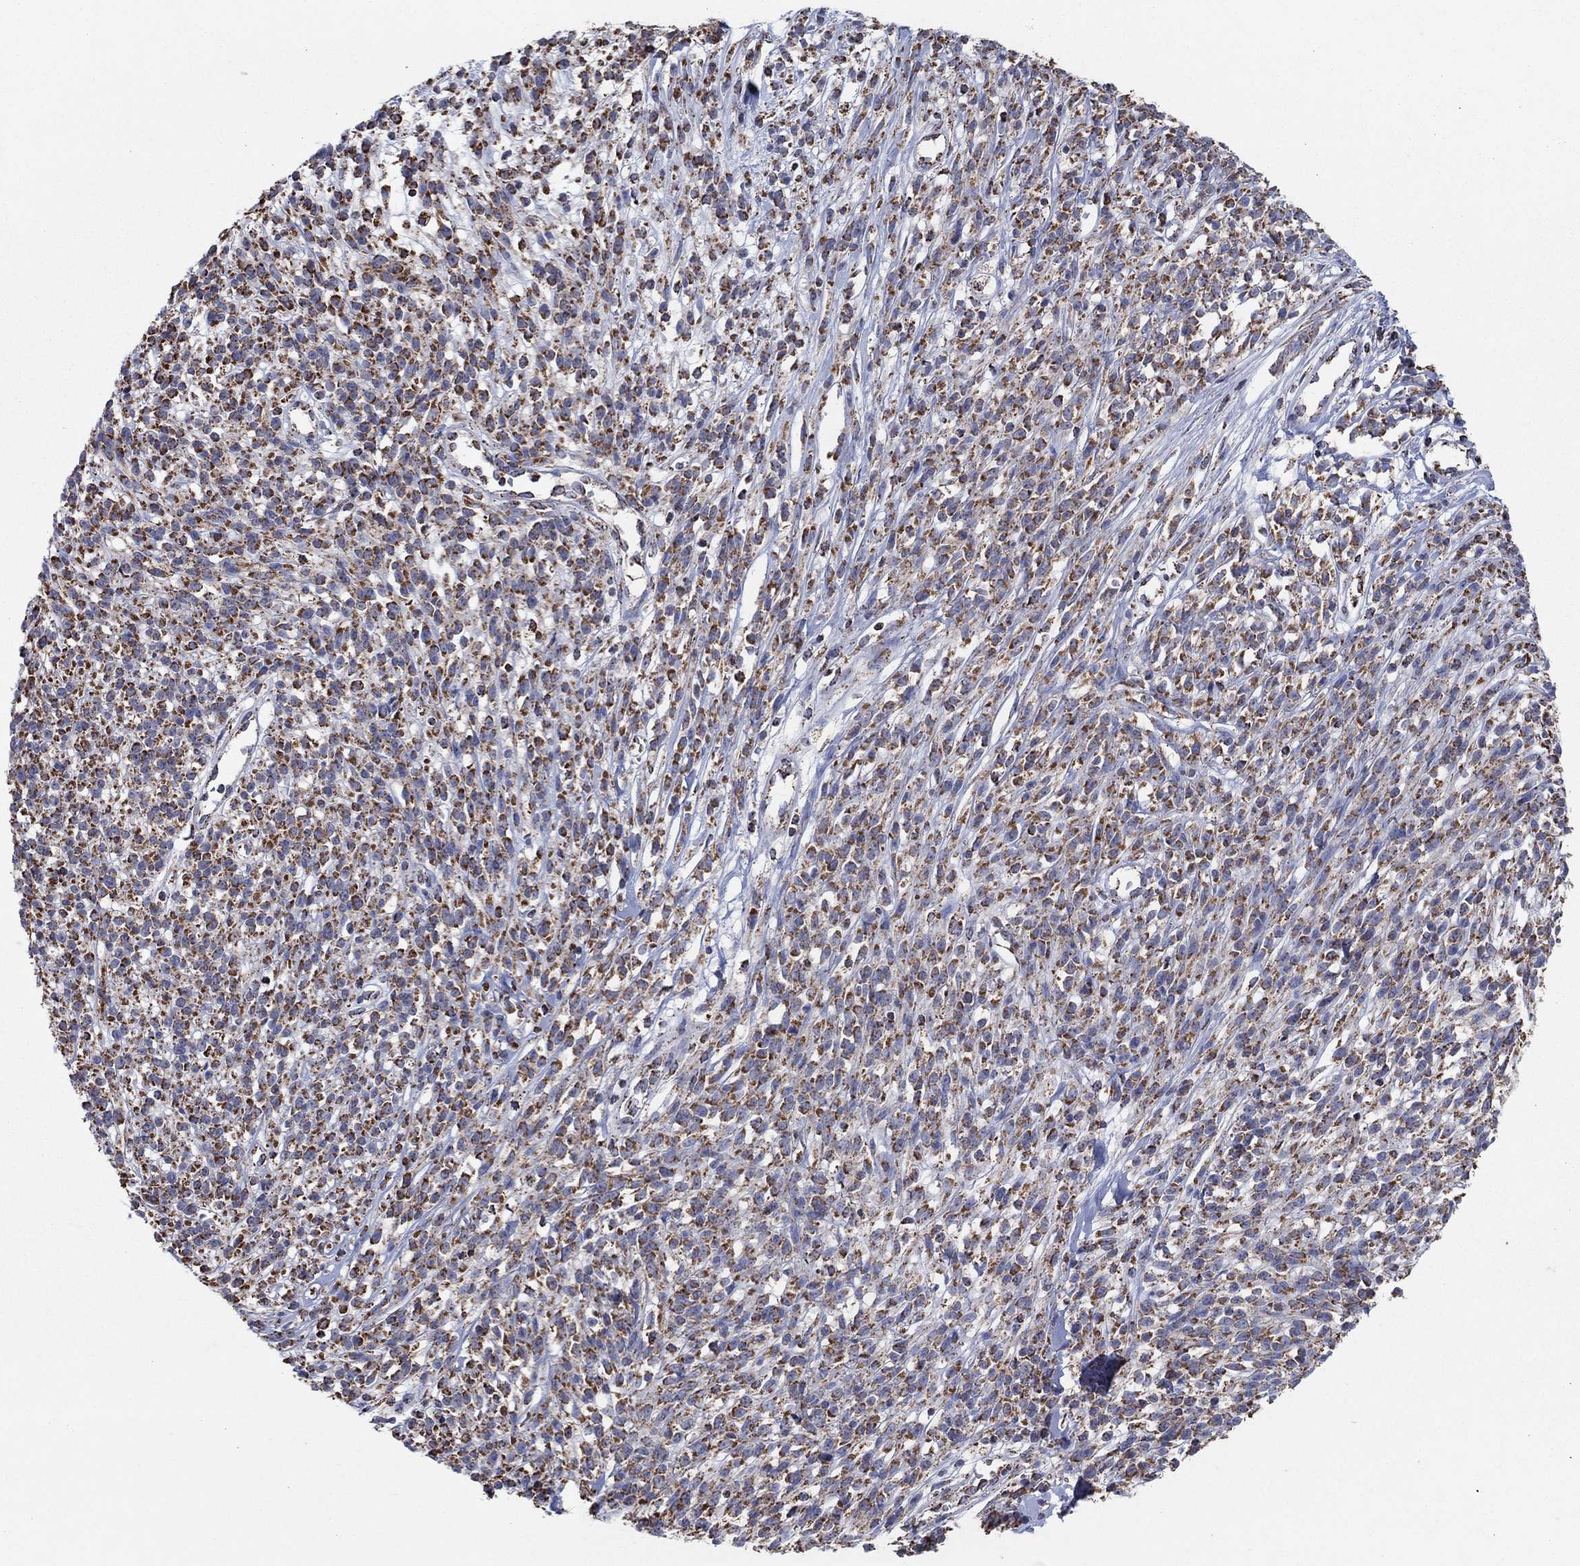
{"staining": {"intensity": "negative", "quantity": "none", "location": "none"}, "tissue": "melanoma", "cell_type": "Tumor cells", "image_type": "cancer", "snomed": [{"axis": "morphology", "description": "Malignant melanoma, NOS"}, {"axis": "topography", "description": "Skin"}, {"axis": "topography", "description": "Skin of trunk"}], "caption": "High magnification brightfield microscopy of melanoma stained with DAB (brown) and counterstained with hematoxylin (blue): tumor cells show no significant expression. (Brightfield microscopy of DAB immunohistochemistry at high magnification).", "gene": "C9orf85", "patient": {"sex": "male", "age": 74}}